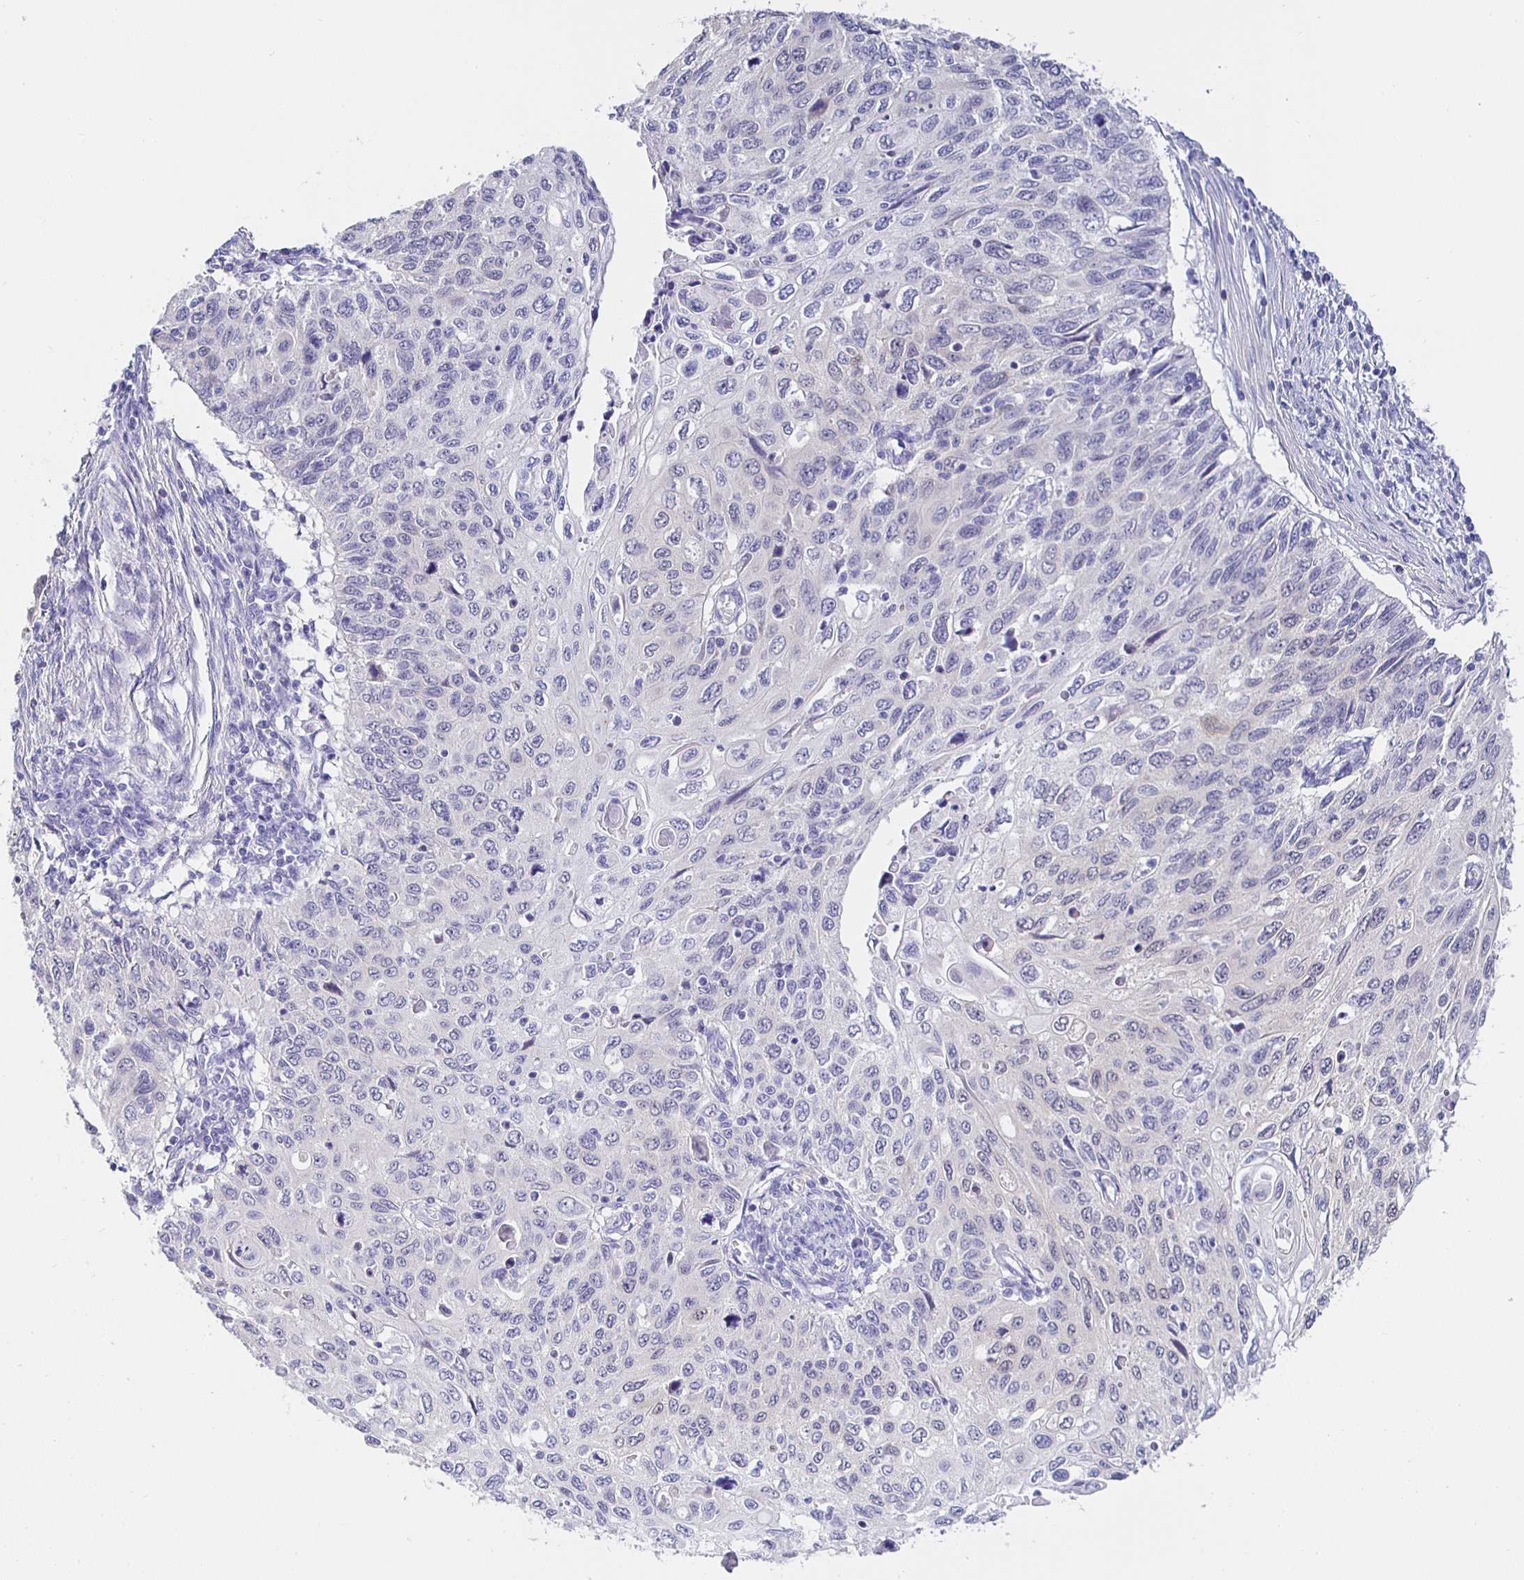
{"staining": {"intensity": "negative", "quantity": "none", "location": "none"}, "tissue": "cervical cancer", "cell_type": "Tumor cells", "image_type": "cancer", "snomed": [{"axis": "morphology", "description": "Squamous cell carcinoma, NOS"}, {"axis": "topography", "description": "Cervix"}], "caption": "Tumor cells show no significant staining in cervical squamous cell carcinoma.", "gene": "HSPA4L", "patient": {"sex": "female", "age": 70}}